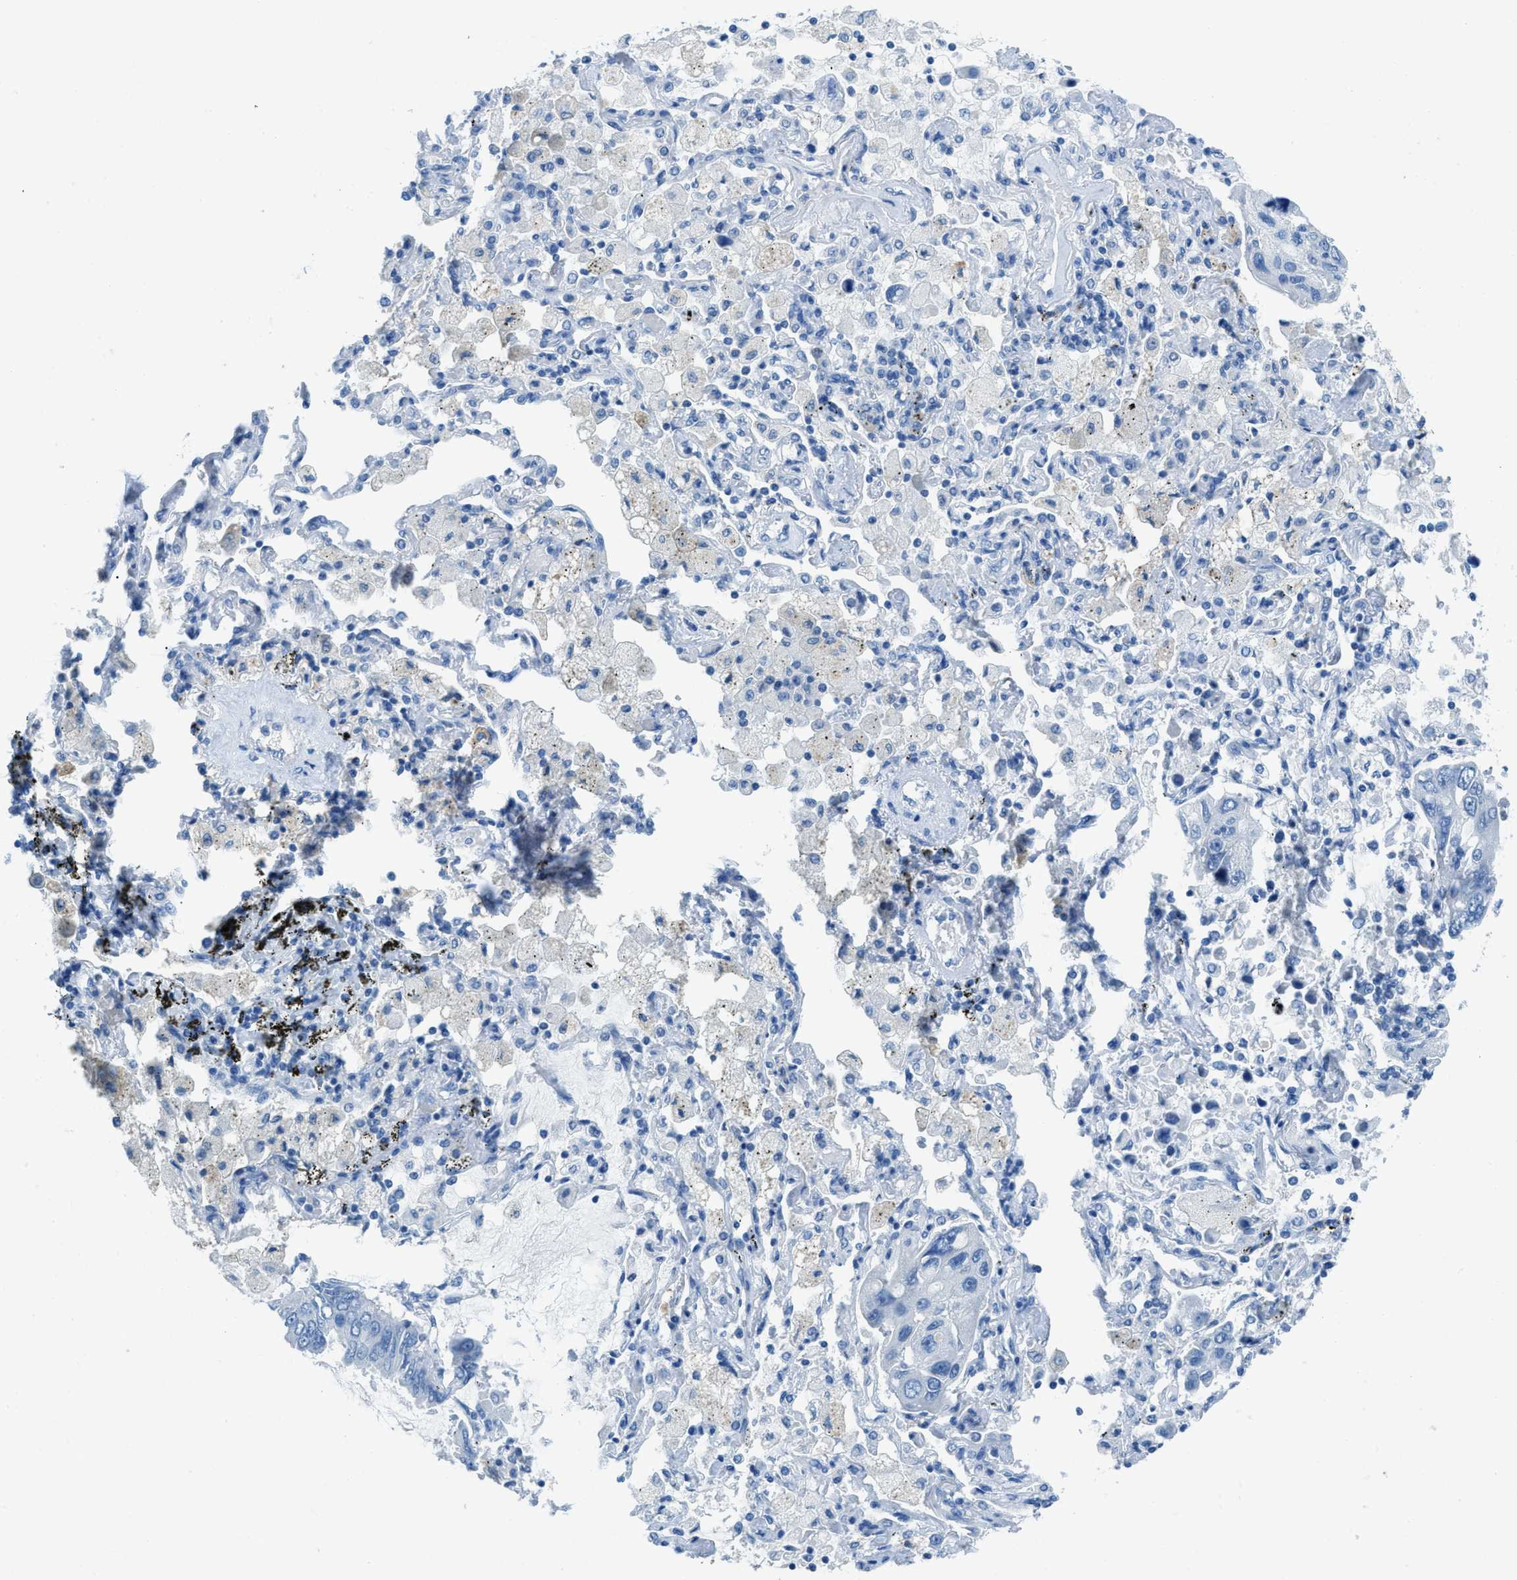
{"staining": {"intensity": "negative", "quantity": "none", "location": "none"}, "tissue": "lung cancer", "cell_type": "Tumor cells", "image_type": "cancer", "snomed": [{"axis": "morphology", "description": "Adenocarcinoma, NOS"}, {"axis": "topography", "description": "Lung"}], "caption": "IHC of lung cancer (adenocarcinoma) exhibits no positivity in tumor cells.", "gene": "ACAN", "patient": {"sex": "male", "age": 64}}